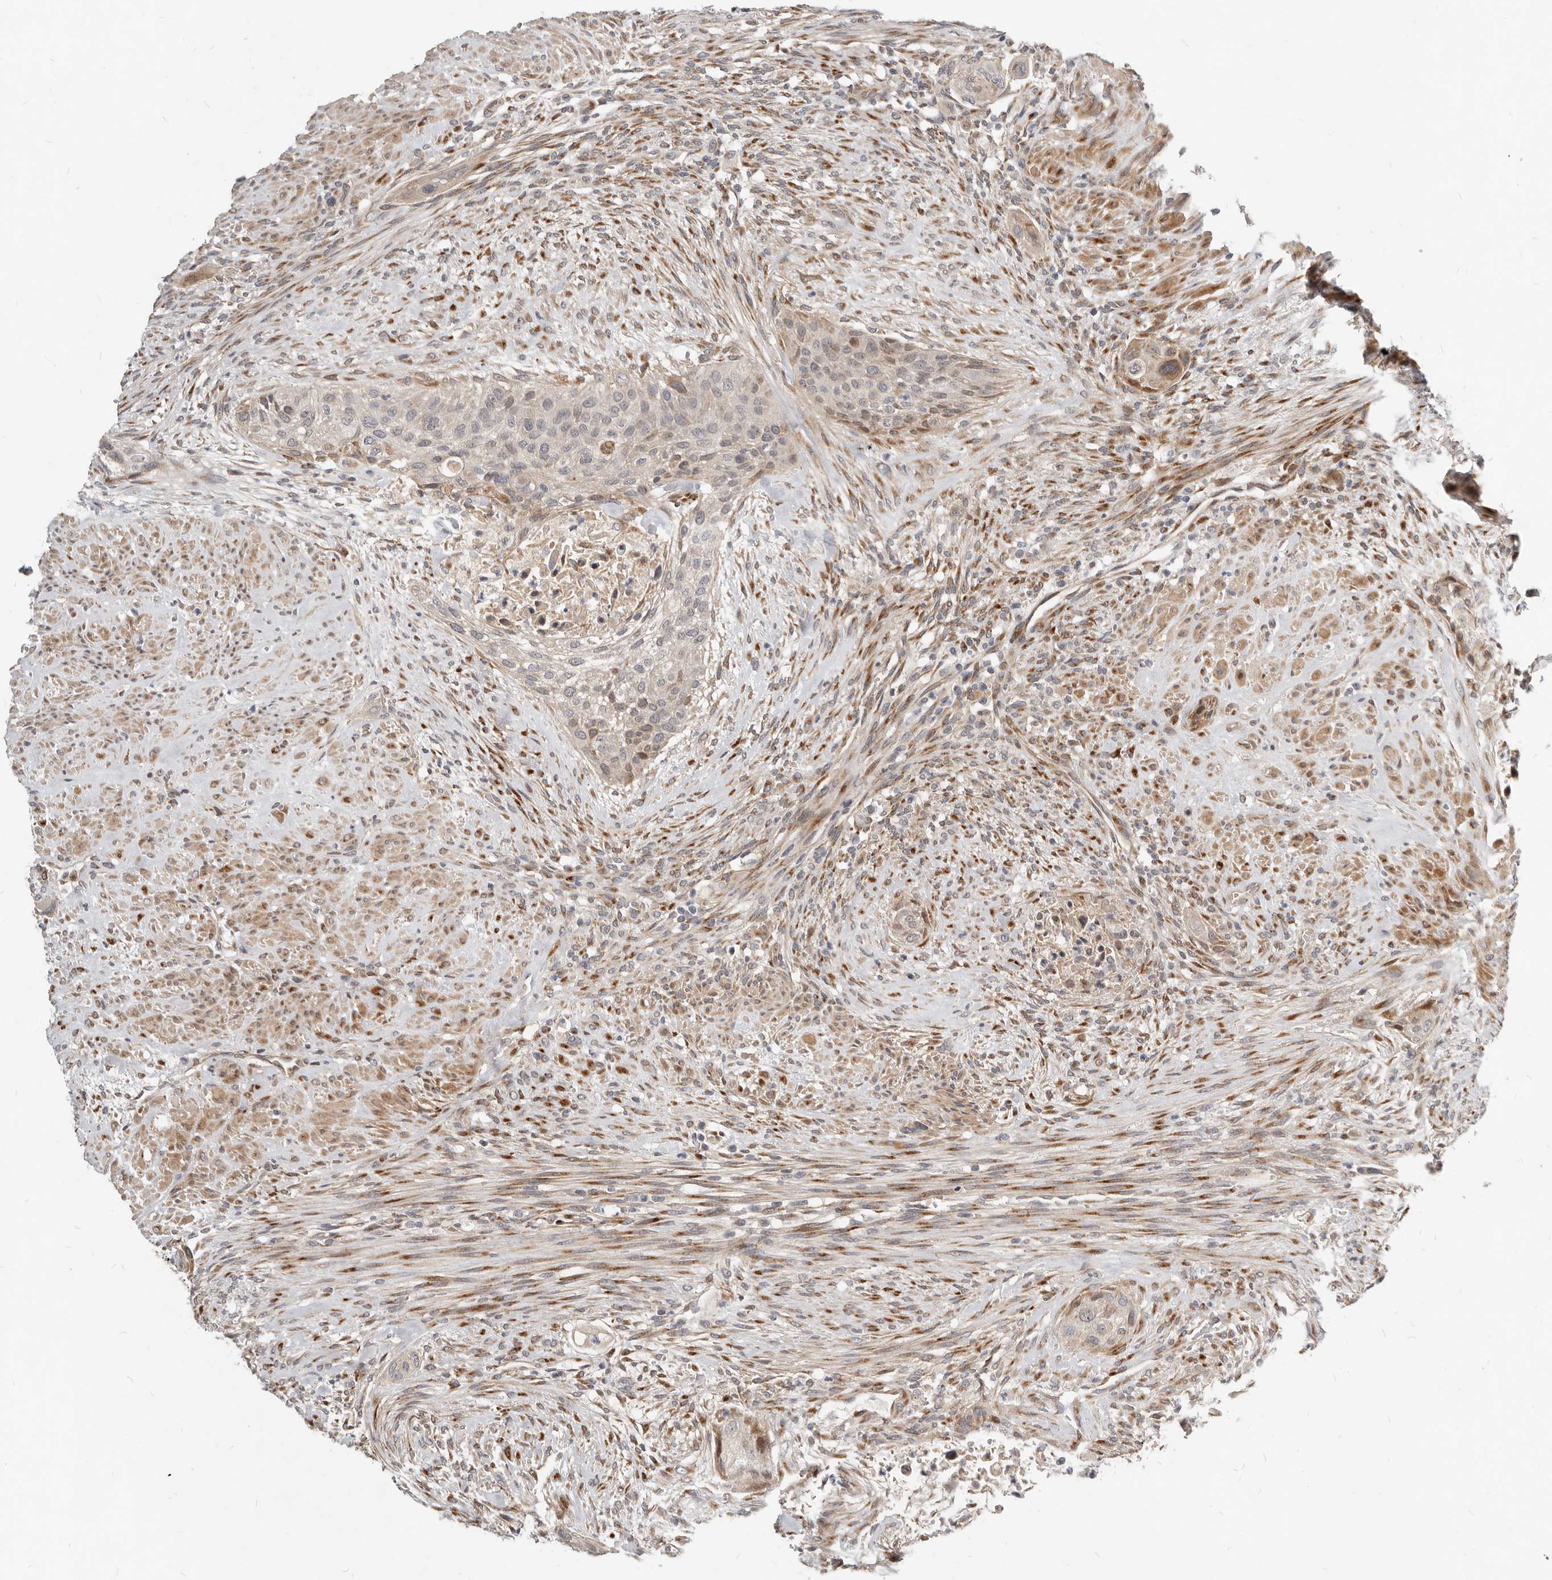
{"staining": {"intensity": "weak", "quantity": "<25%", "location": "cytoplasmic/membranous"}, "tissue": "urothelial cancer", "cell_type": "Tumor cells", "image_type": "cancer", "snomed": [{"axis": "morphology", "description": "Urothelial carcinoma, High grade"}, {"axis": "topography", "description": "Urinary bladder"}], "caption": "Photomicrograph shows no protein staining in tumor cells of urothelial cancer tissue.", "gene": "NPY4R", "patient": {"sex": "male", "age": 35}}